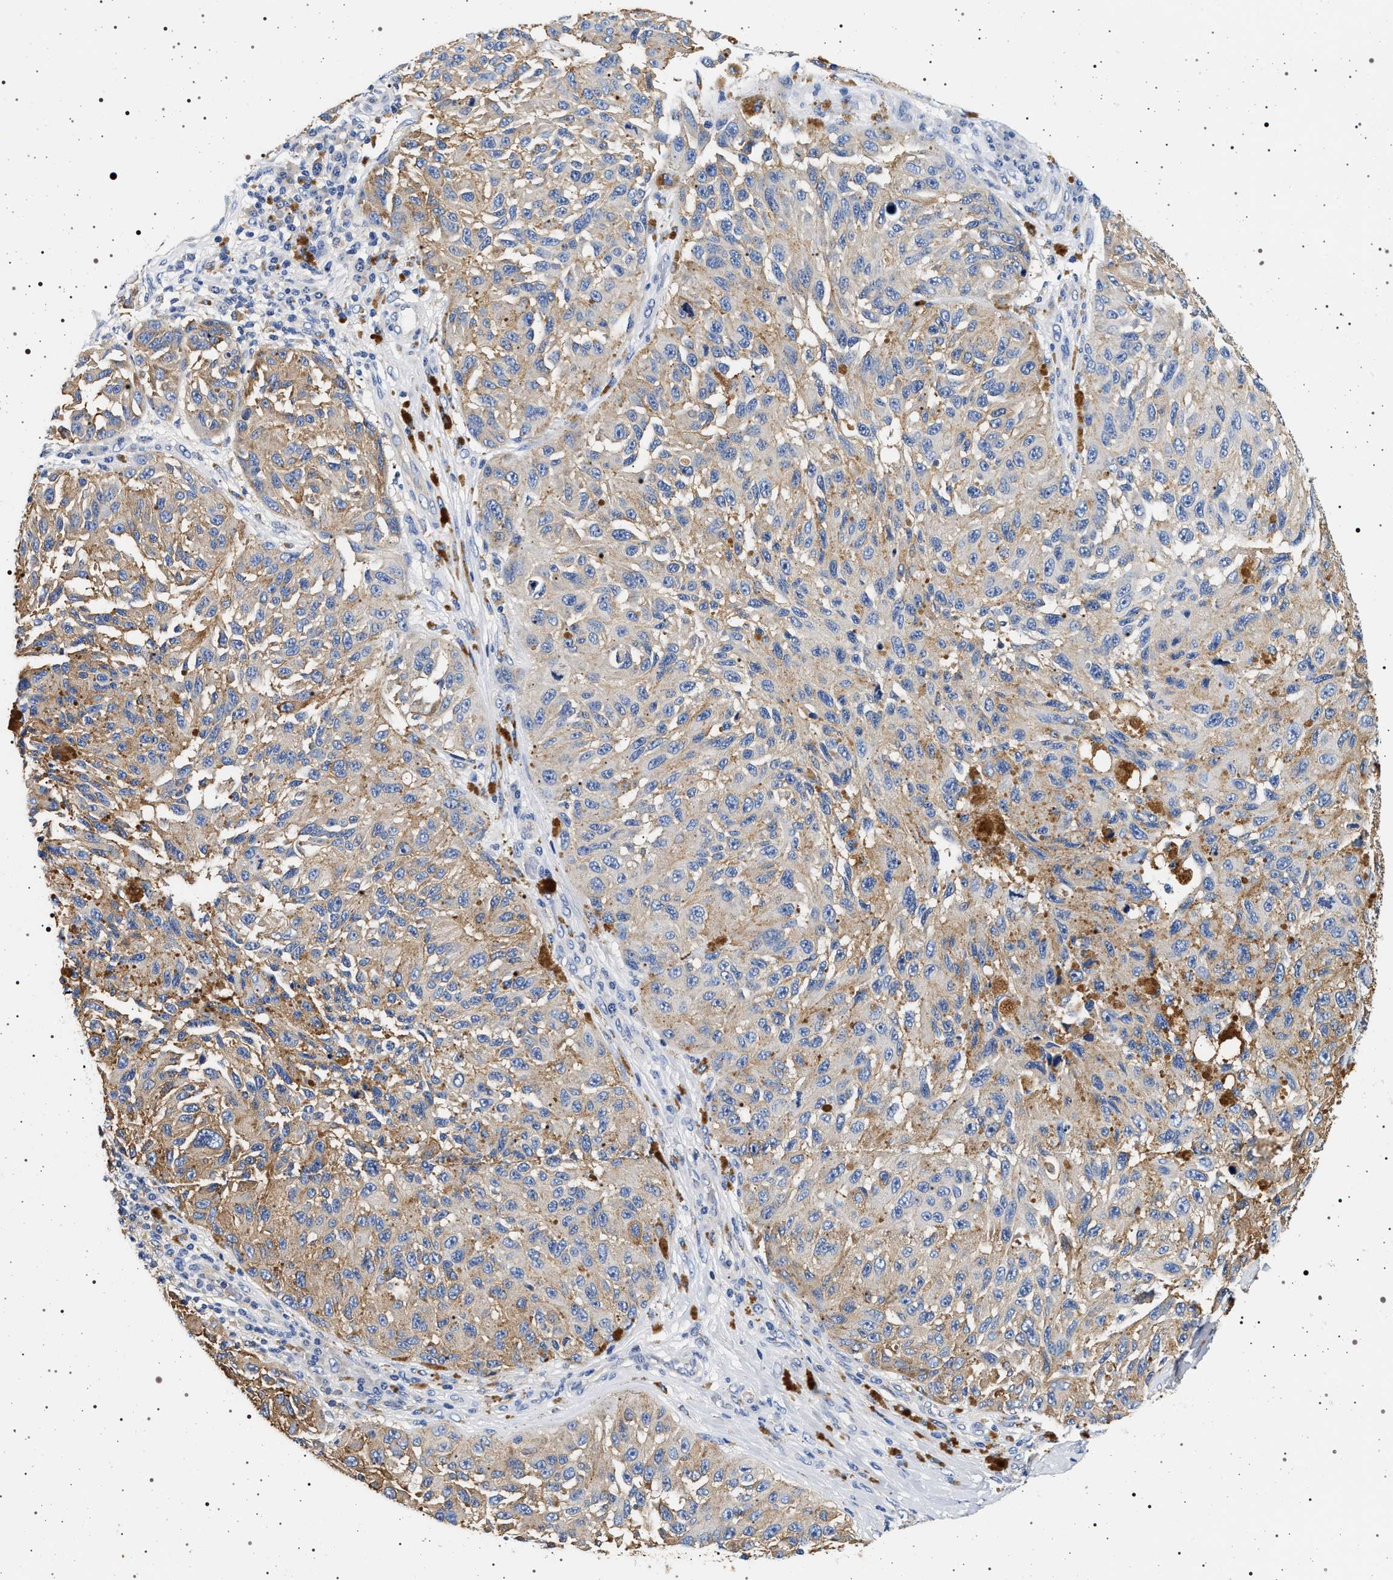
{"staining": {"intensity": "moderate", "quantity": ">75%", "location": "cytoplasmic/membranous"}, "tissue": "melanoma", "cell_type": "Tumor cells", "image_type": "cancer", "snomed": [{"axis": "morphology", "description": "Malignant melanoma, NOS"}, {"axis": "topography", "description": "Skin"}], "caption": "Malignant melanoma stained with a brown dye demonstrates moderate cytoplasmic/membranous positive positivity in approximately >75% of tumor cells.", "gene": "HSD17B1", "patient": {"sex": "female", "age": 73}}